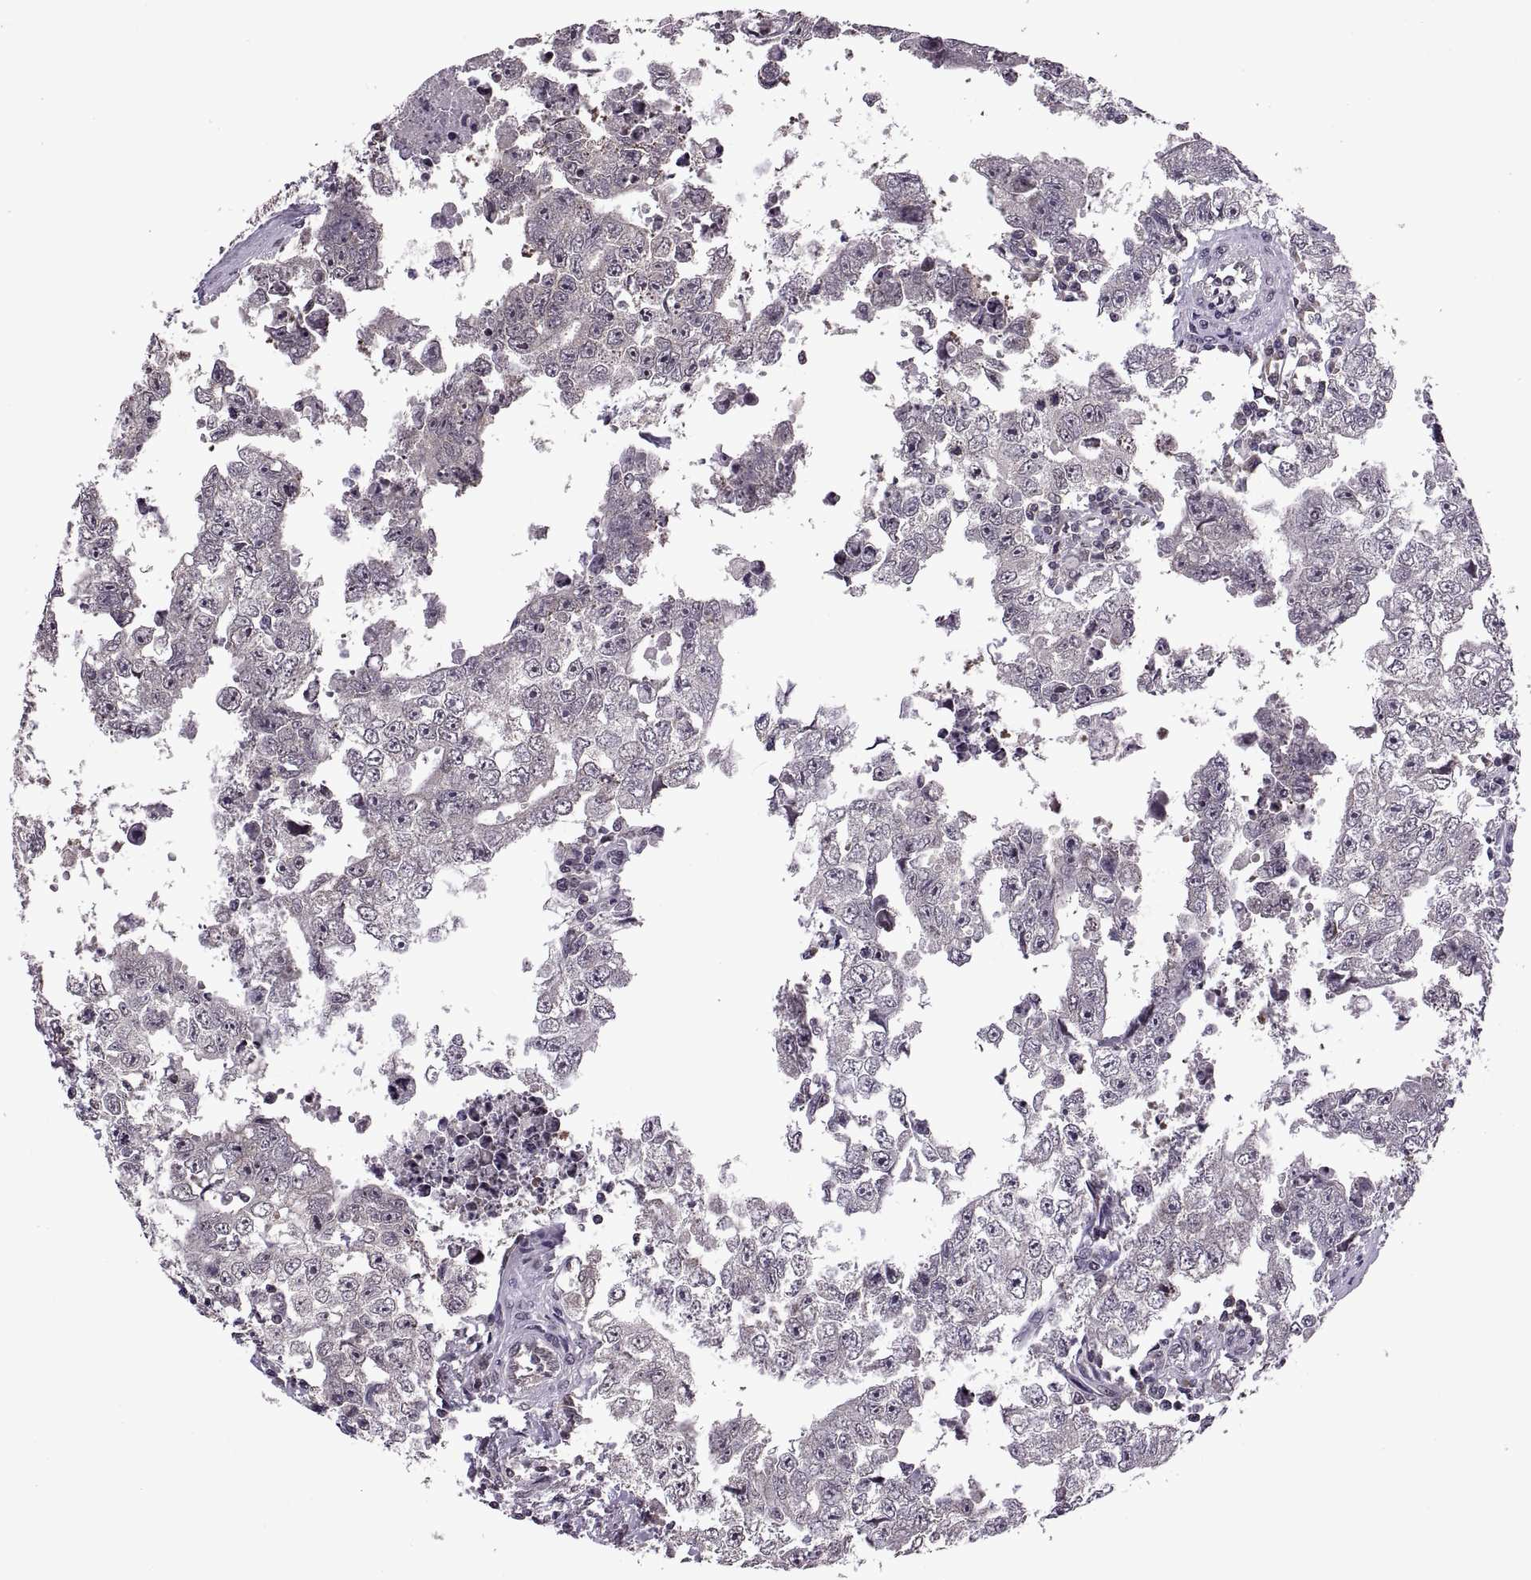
{"staining": {"intensity": "negative", "quantity": "none", "location": "none"}, "tissue": "testis cancer", "cell_type": "Tumor cells", "image_type": "cancer", "snomed": [{"axis": "morphology", "description": "Carcinoma, Embryonal, NOS"}, {"axis": "topography", "description": "Testis"}], "caption": "Human testis cancer stained for a protein using immunohistochemistry shows no positivity in tumor cells.", "gene": "INTS3", "patient": {"sex": "male", "age": 36}}